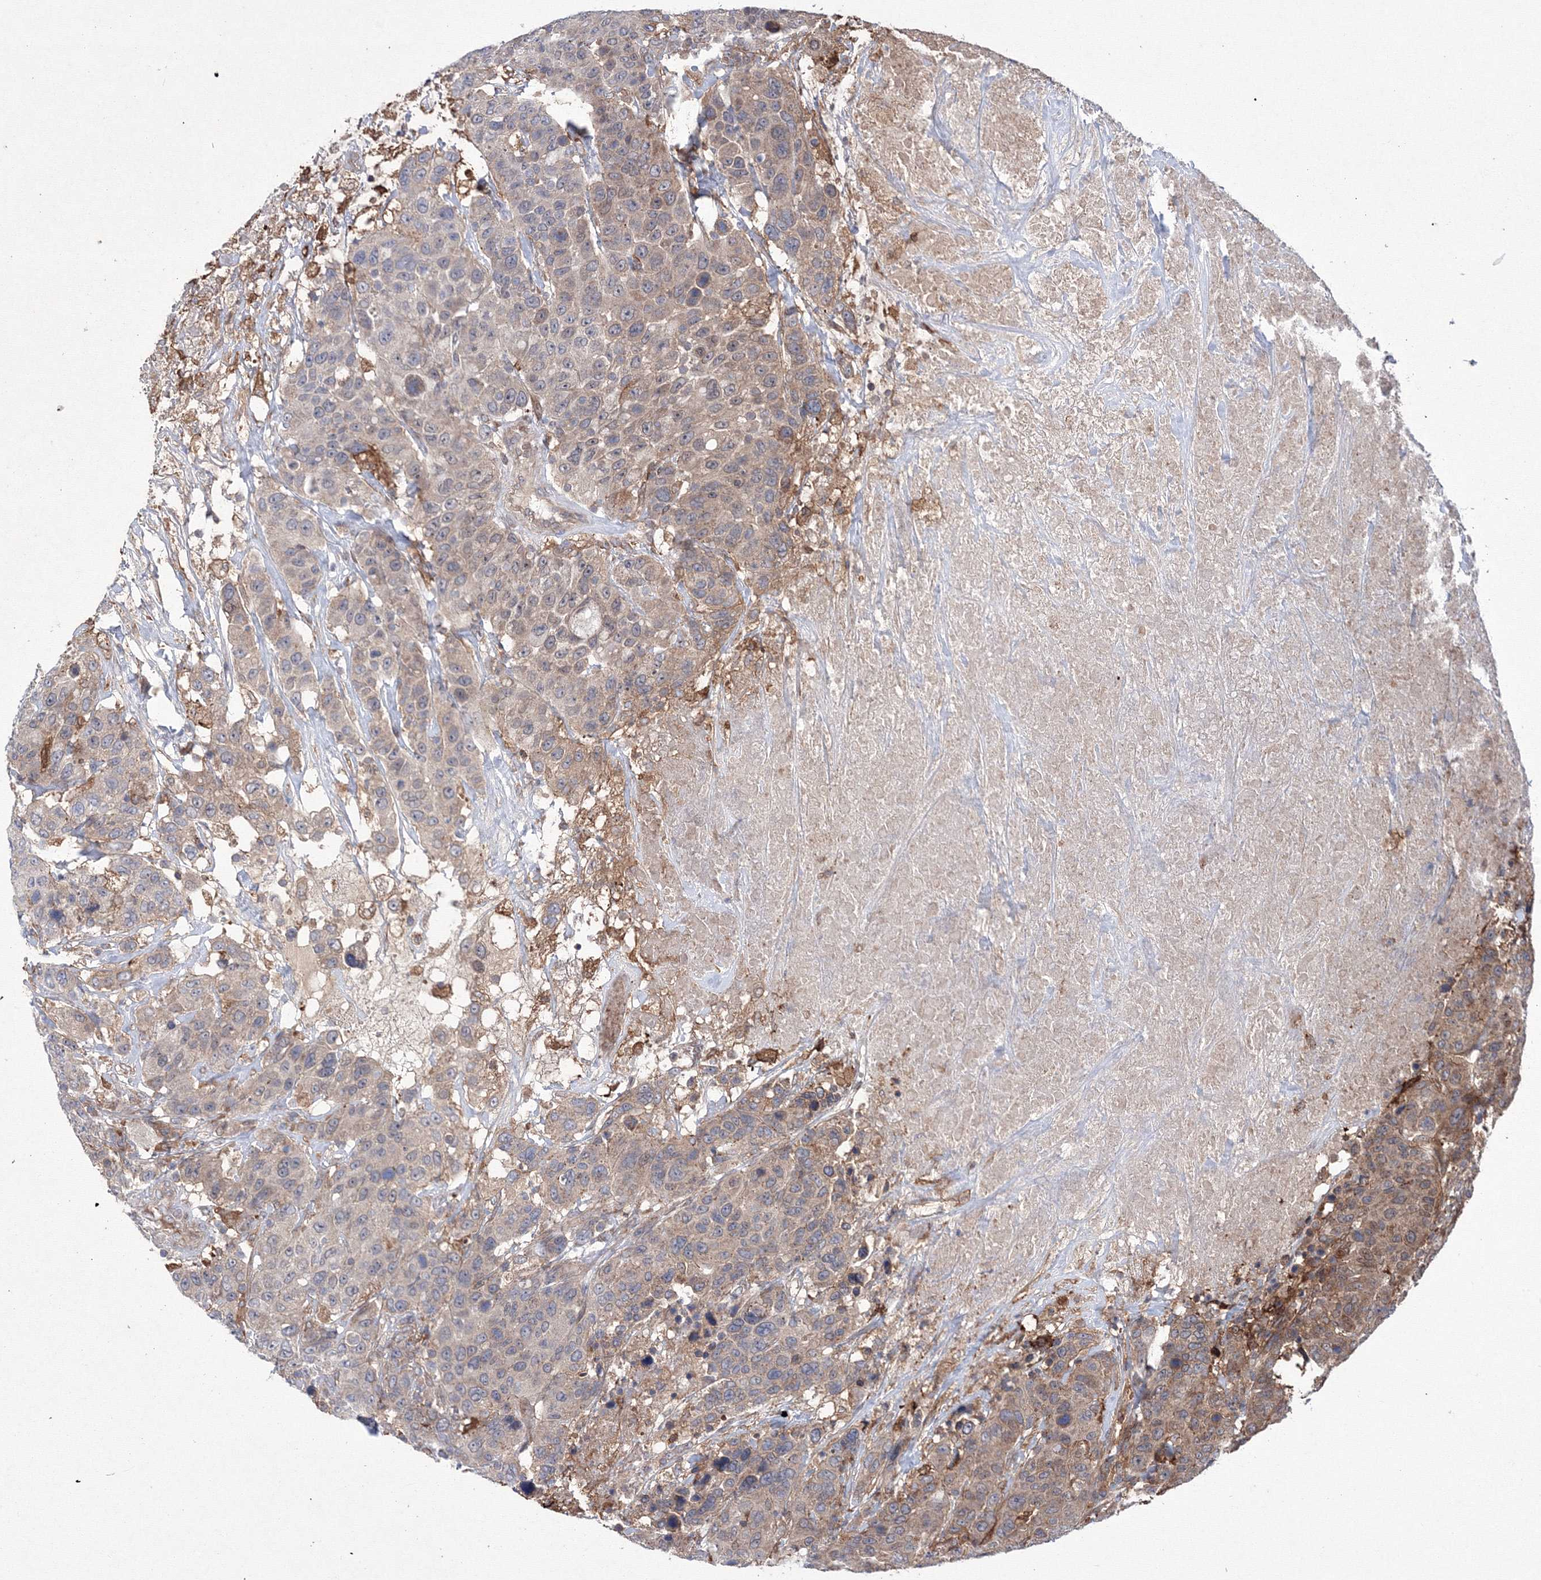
{"staining": {"intensity": "weak", "quantity": "25%-75%", "location": "cytoplasmic/membranous"}, "tissue": "breast cancer", "cell_type": "Tumor cells", "image_type": "cancer", "snomed": [{"axis": "morphology", "description": "Duct carcinoma"}, {"axis": "topography", "description": "Breast"}], "caption": "IHC (DAB (3,3'-diaminobenzidine)) staining of human invasive ductal carcinoma (breast) reveals weak cytoplasmic/membranous protein positivity in approximately 25%-75% of tumor cells.", "gene": "RANBP3L", "patient": {"sex": "female", "age": 37}}